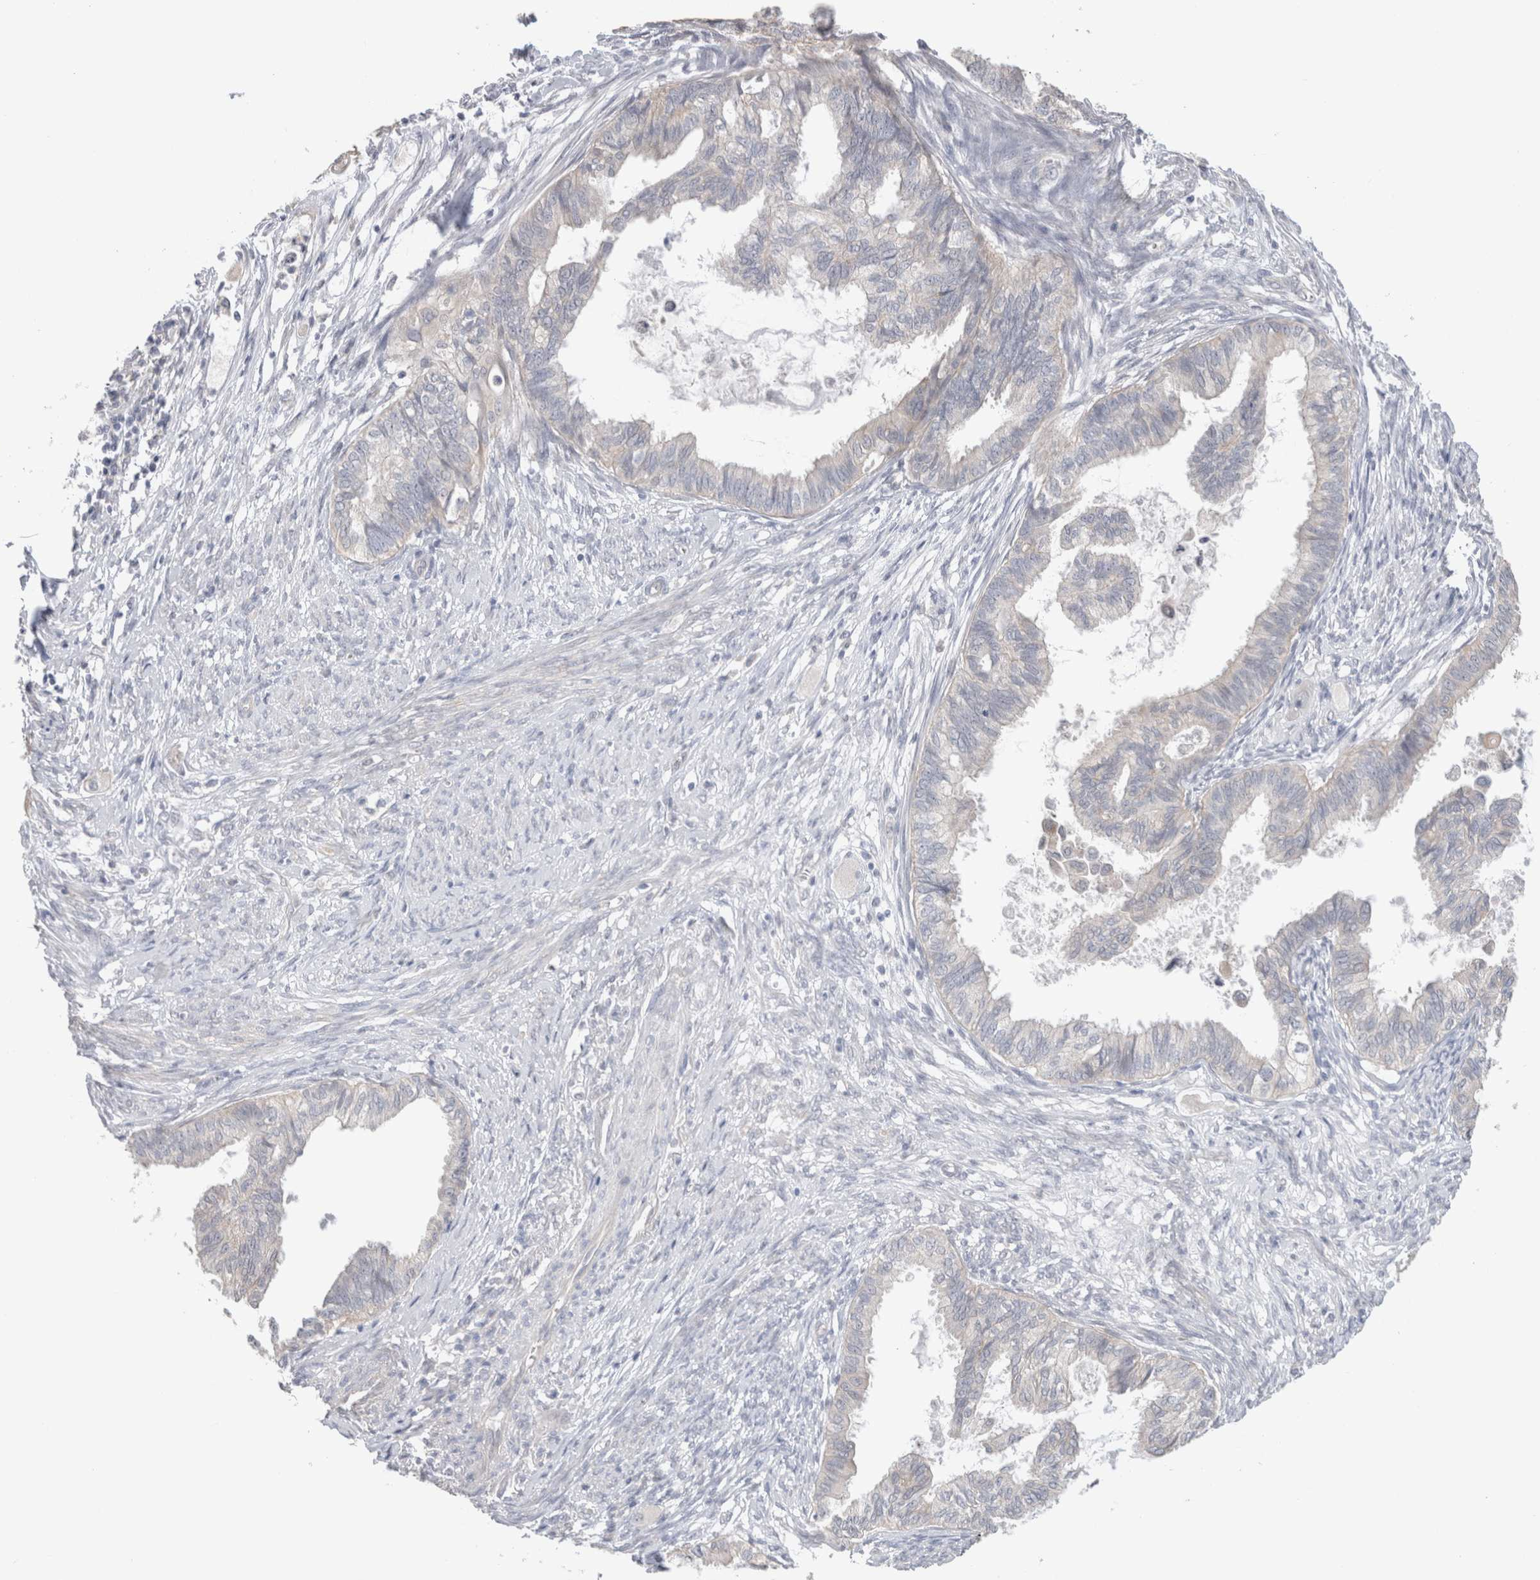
{"staining": {"intensity": "negative", "quantity": "none", "location": "none"}, "tissue": "cervical cancer", "cell_type": "Tumor cells", "image_type": "cancer", "snomed": [{"axis": "morphology", "description": "Normal tissue, NOS"}, {"axis": "morphology", "description": "Adenocarcinoma, NOS"}, {"axis": "topography", "description": "Cervix"}, {"axis": "topography", "description": "Endometrium"}], "caption": "High power microscopy micrograph of an IHC micrograph of cervical adenocarcinoma, revealing no significant positivity in tumor cells.", "gene": "DMD", "patient": {"sex": "female", "age": 86}}